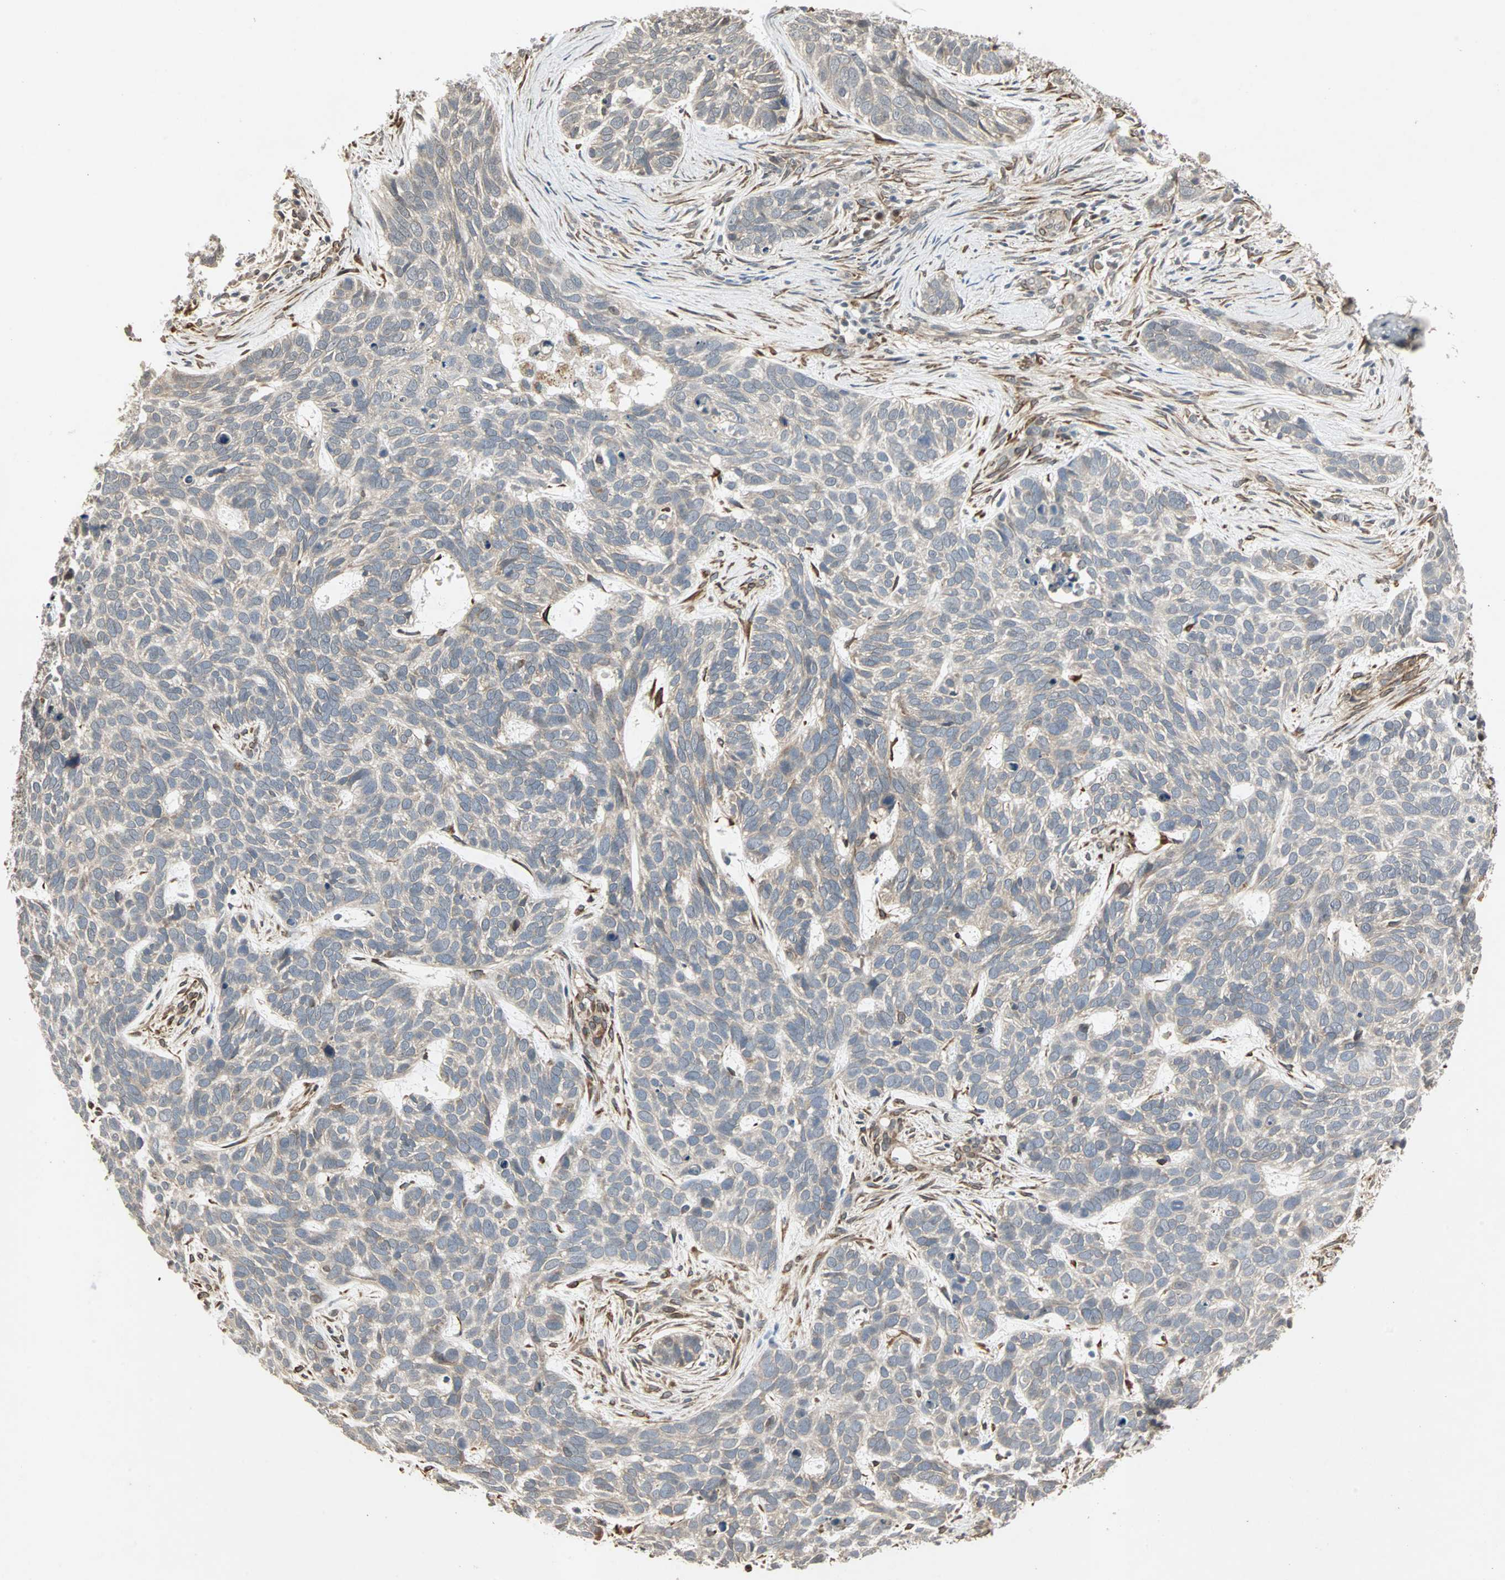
{"staining": {"intensity": "weak", "quantity": "25%-75%", "location": "cytoplasmic/membranous"}, "tissue": "skin cancer", "cell_type": "Tumor cells", "image_type": "cancer", "snomed": [{"axis": "morphology", "description": "Basal cell carcinoma"}, {"axis": "topography", "description": "Skin"}], "caption": "Protein expression by immunohistochemistry (IHC) shows weak cytoplasmic/membranous positivity in approximately 25%-75% of tumor cells in skin basal cell carcinoma.", "gene": "TRPV4", "patient": {"sex": "male", "age": 87}}